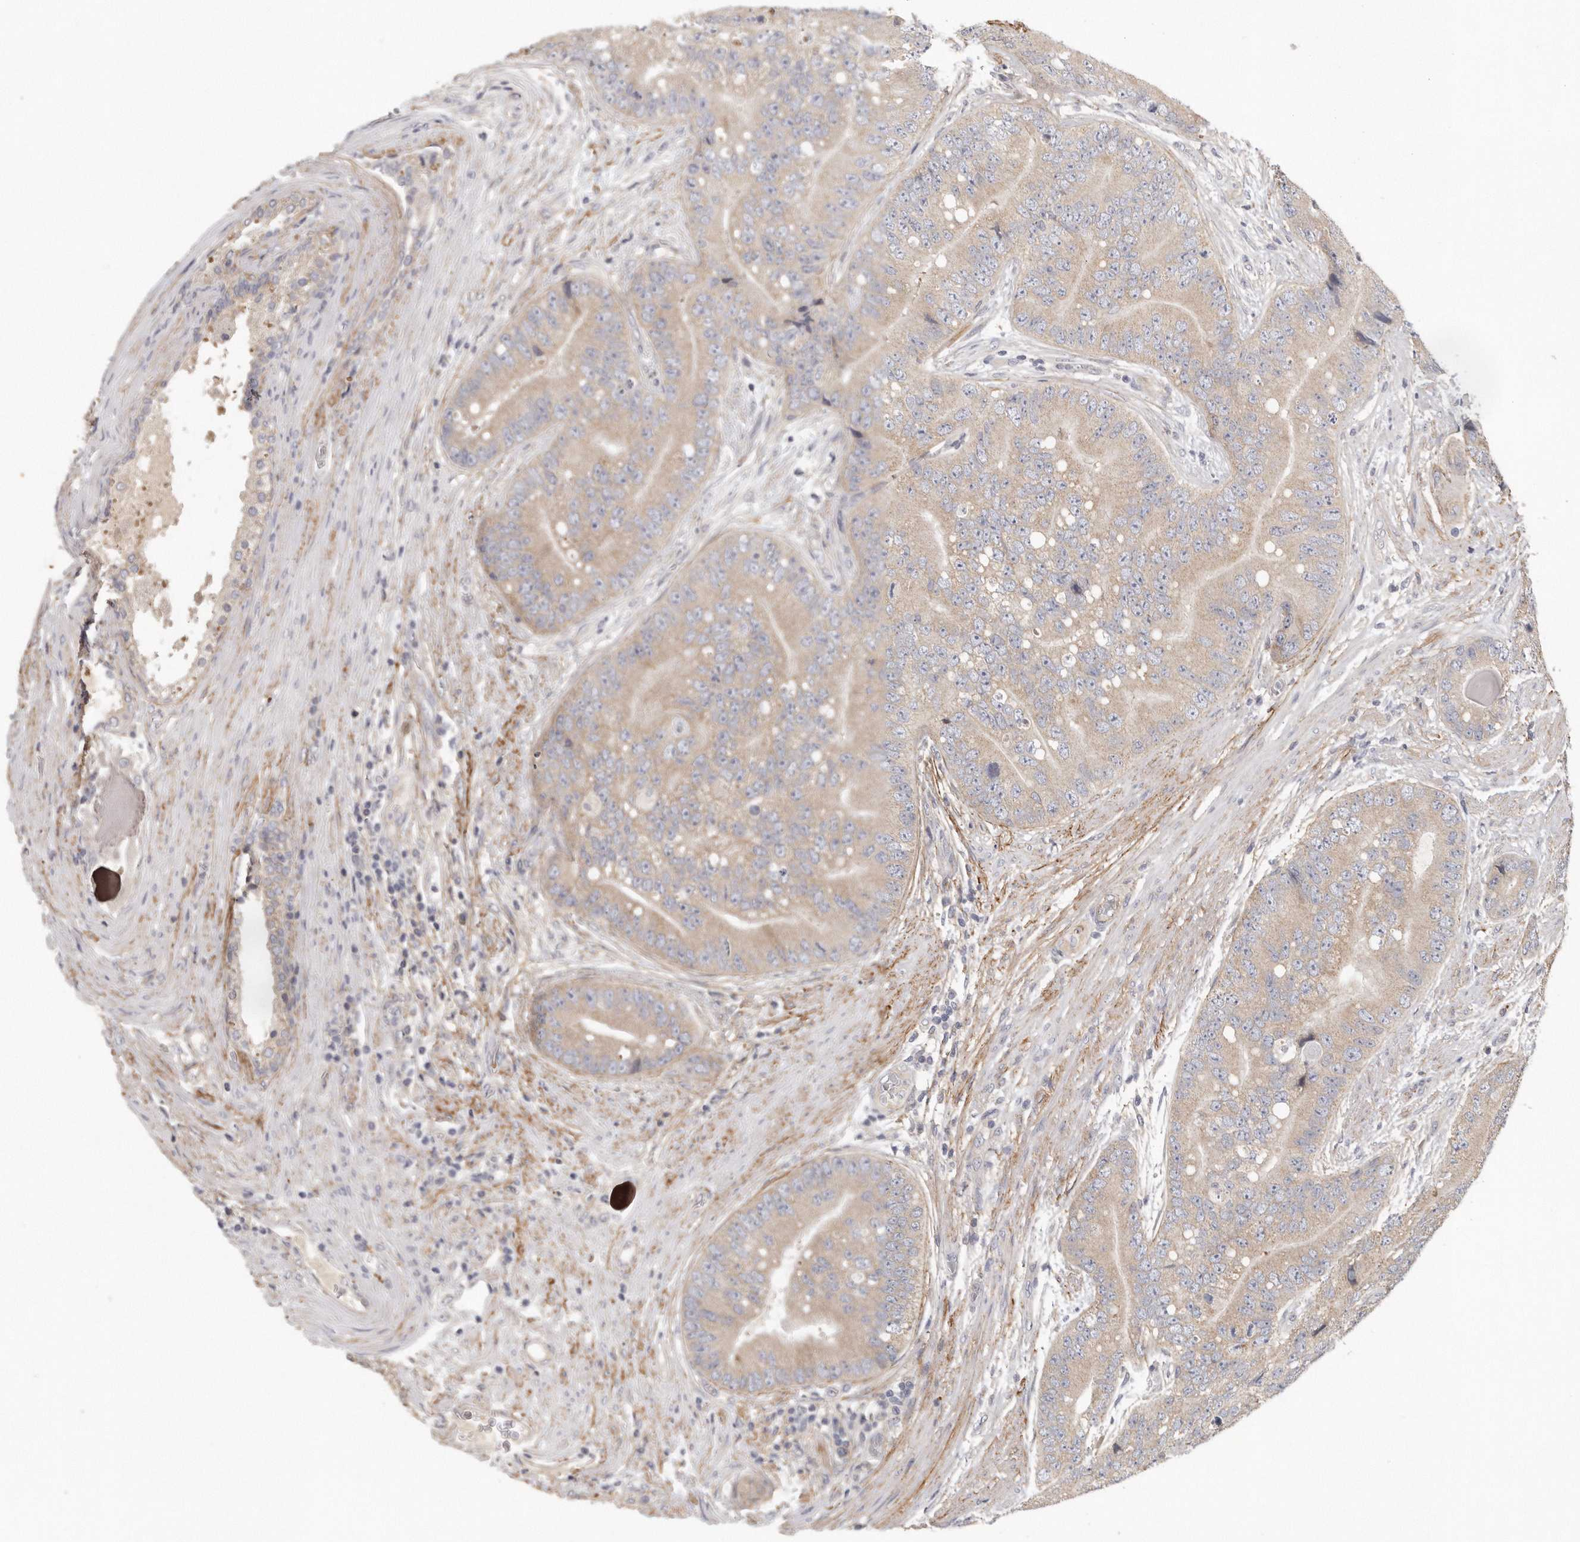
{"staining": {"intensity": "weak", "quantity": ">75%", "location": "cytoplasmic/membranous"}, "tissue": "prostate cancer", "cell_type": "Tumor cells", "image_type": "cancer", "snomed": [{"axis": "morphology", "description": "Adenocarcinoma, High grade"}, {"axis": "topography", "description": "Prostate"}], "caption": "Immunohistochemical staining of prostate adenocarcinoma (high-grade) exhibits weak cytoplasmic/membranous protein positivity in about >75% of tumor cells. (DAB (3,3'-diaminobenzidine) = brown stain, brightfield microscopy at high magnification).", "gene": "CFAP298", "patient": {"sex": "male", "age": 70}}